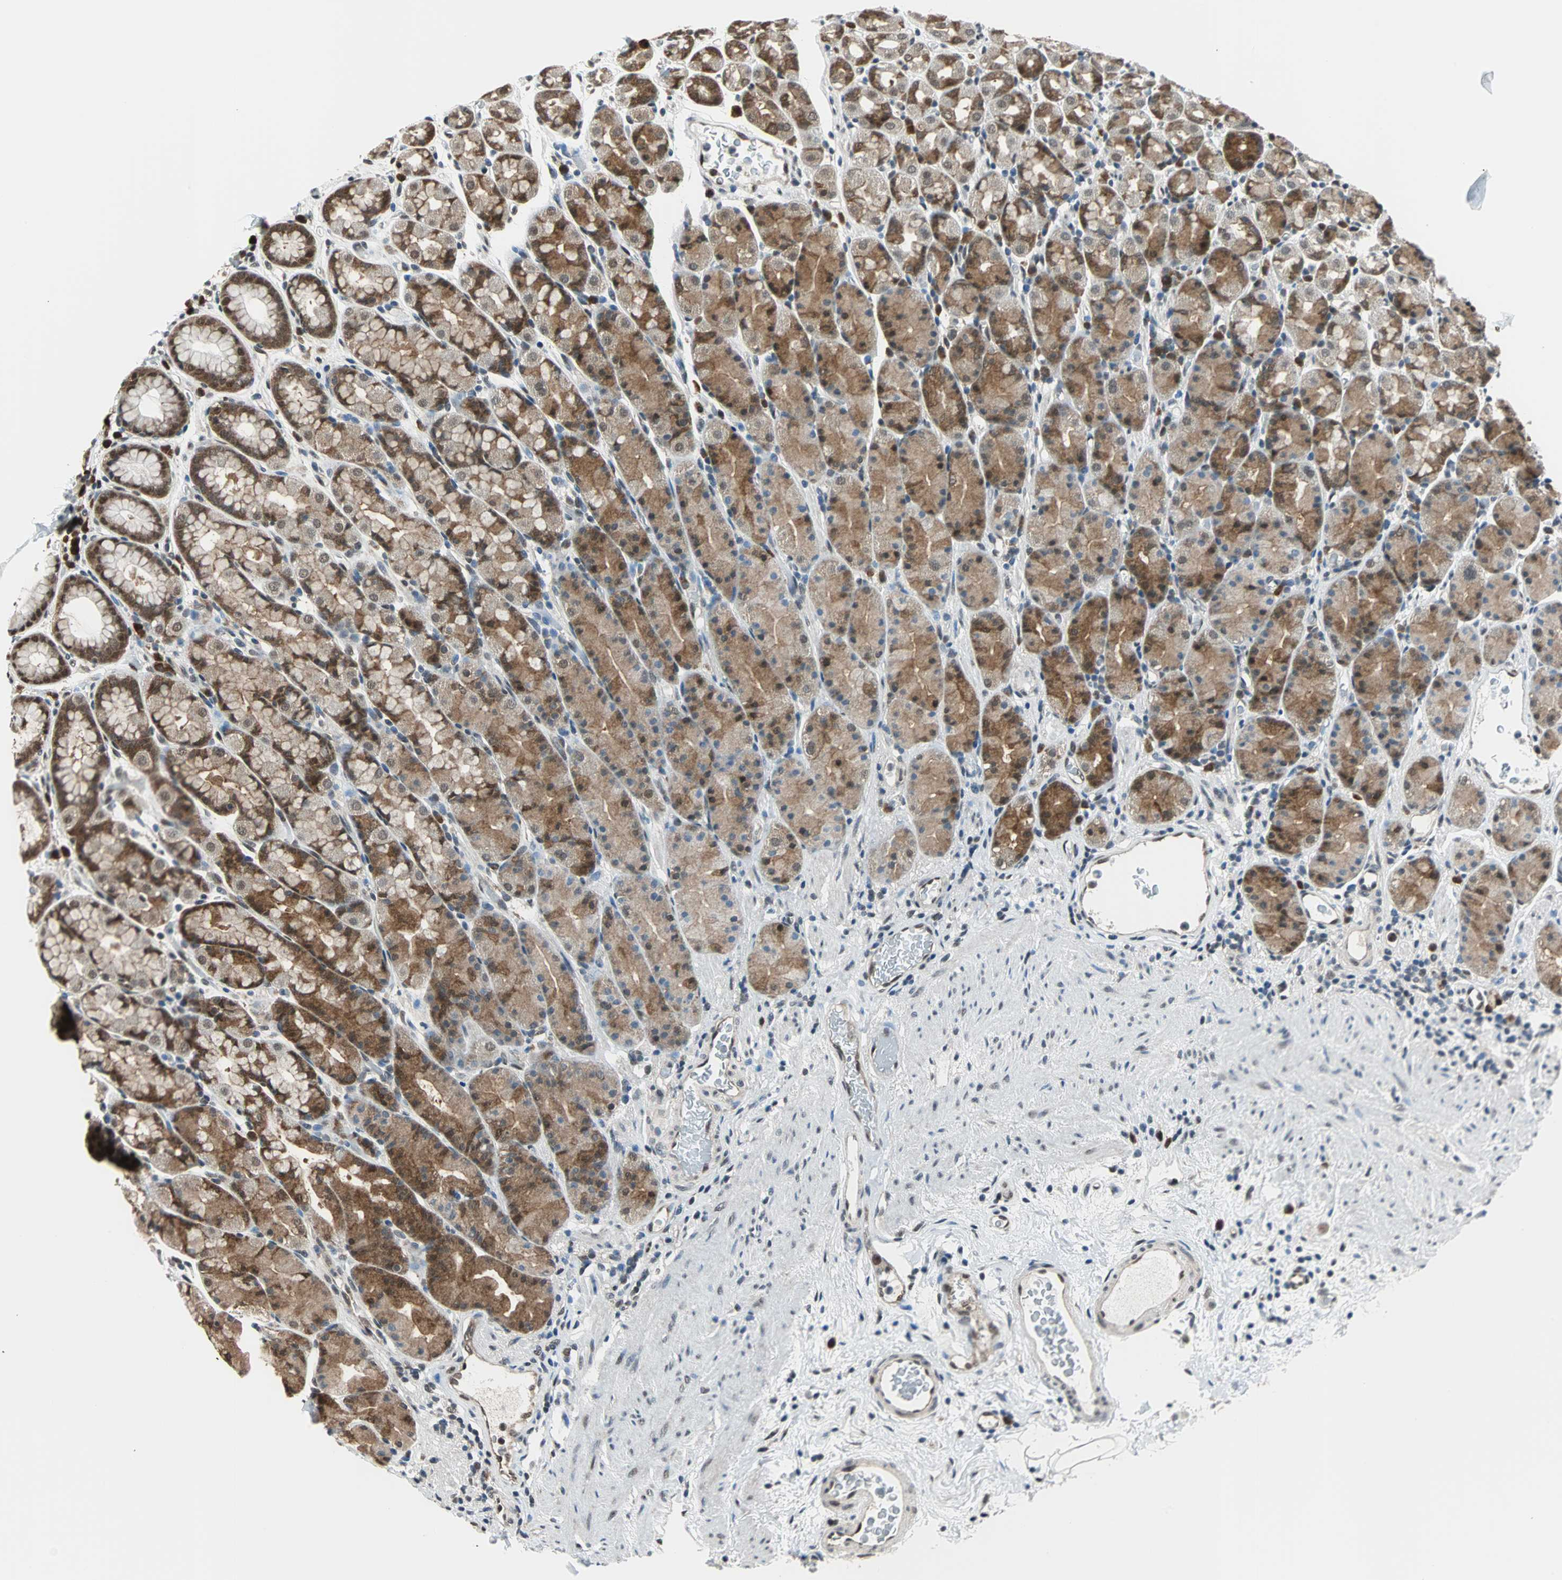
{"staining": {"intensity": "moderate", "quantity": ">75%", "location": "cytoplasmic/membranous"}, "tissue": "stomach", "cell_type": "Glandular cells", "image_type": "normal", "snomed": [{"axis": "morphology", "description": "Normal tissue, NOS"}, {"axis": "topography", "description": "Stomach, upper"}], "caption": "Moderate cytoplasmic/membranous protein expression is seen in about >75% of glandular cells in stomach.", "gene": "VCP", "patient": {"sex": "male", "age": 68}}